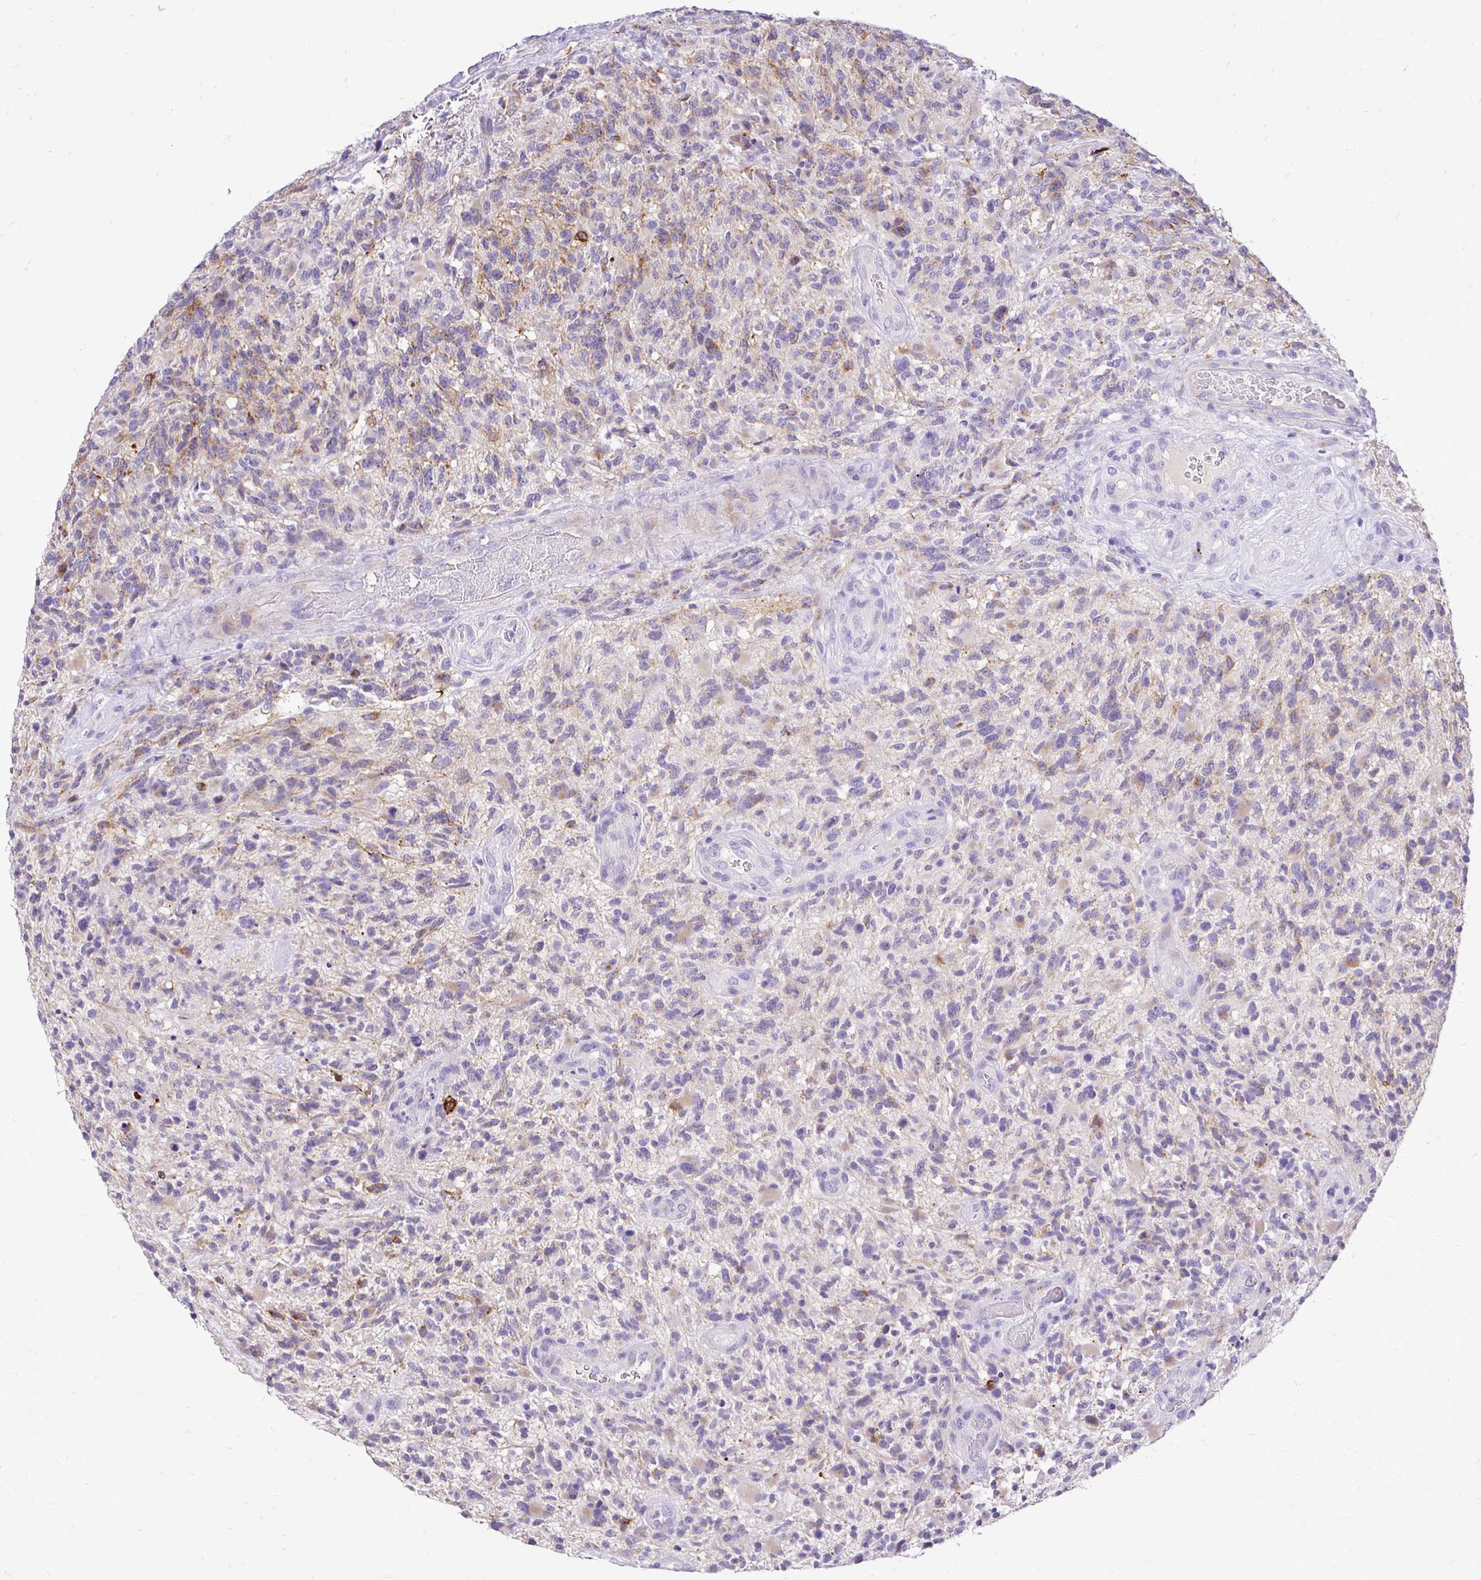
{"staining": {"intensity": "moderate", "quantity": "<25%", "location": "cytoplasmic/membranous"}, "tissue": "glioma", "cell_type": "Tumor cells", "image_type": "cancer", "snomed": [{"axis": "morphology", "description": "Glioma, malignant, High grade"}, {"axis": "topography", "description": "Brain"}], "caption": "Immunohistochemical staining of human malignant glioma (high-grade) demonstrates low levels of moderate cytoplasmic/membranous expression in approximately <25% of tumor cells.", "gene": "TAF1D", "patient": {"sex": "female", "age": 71}}